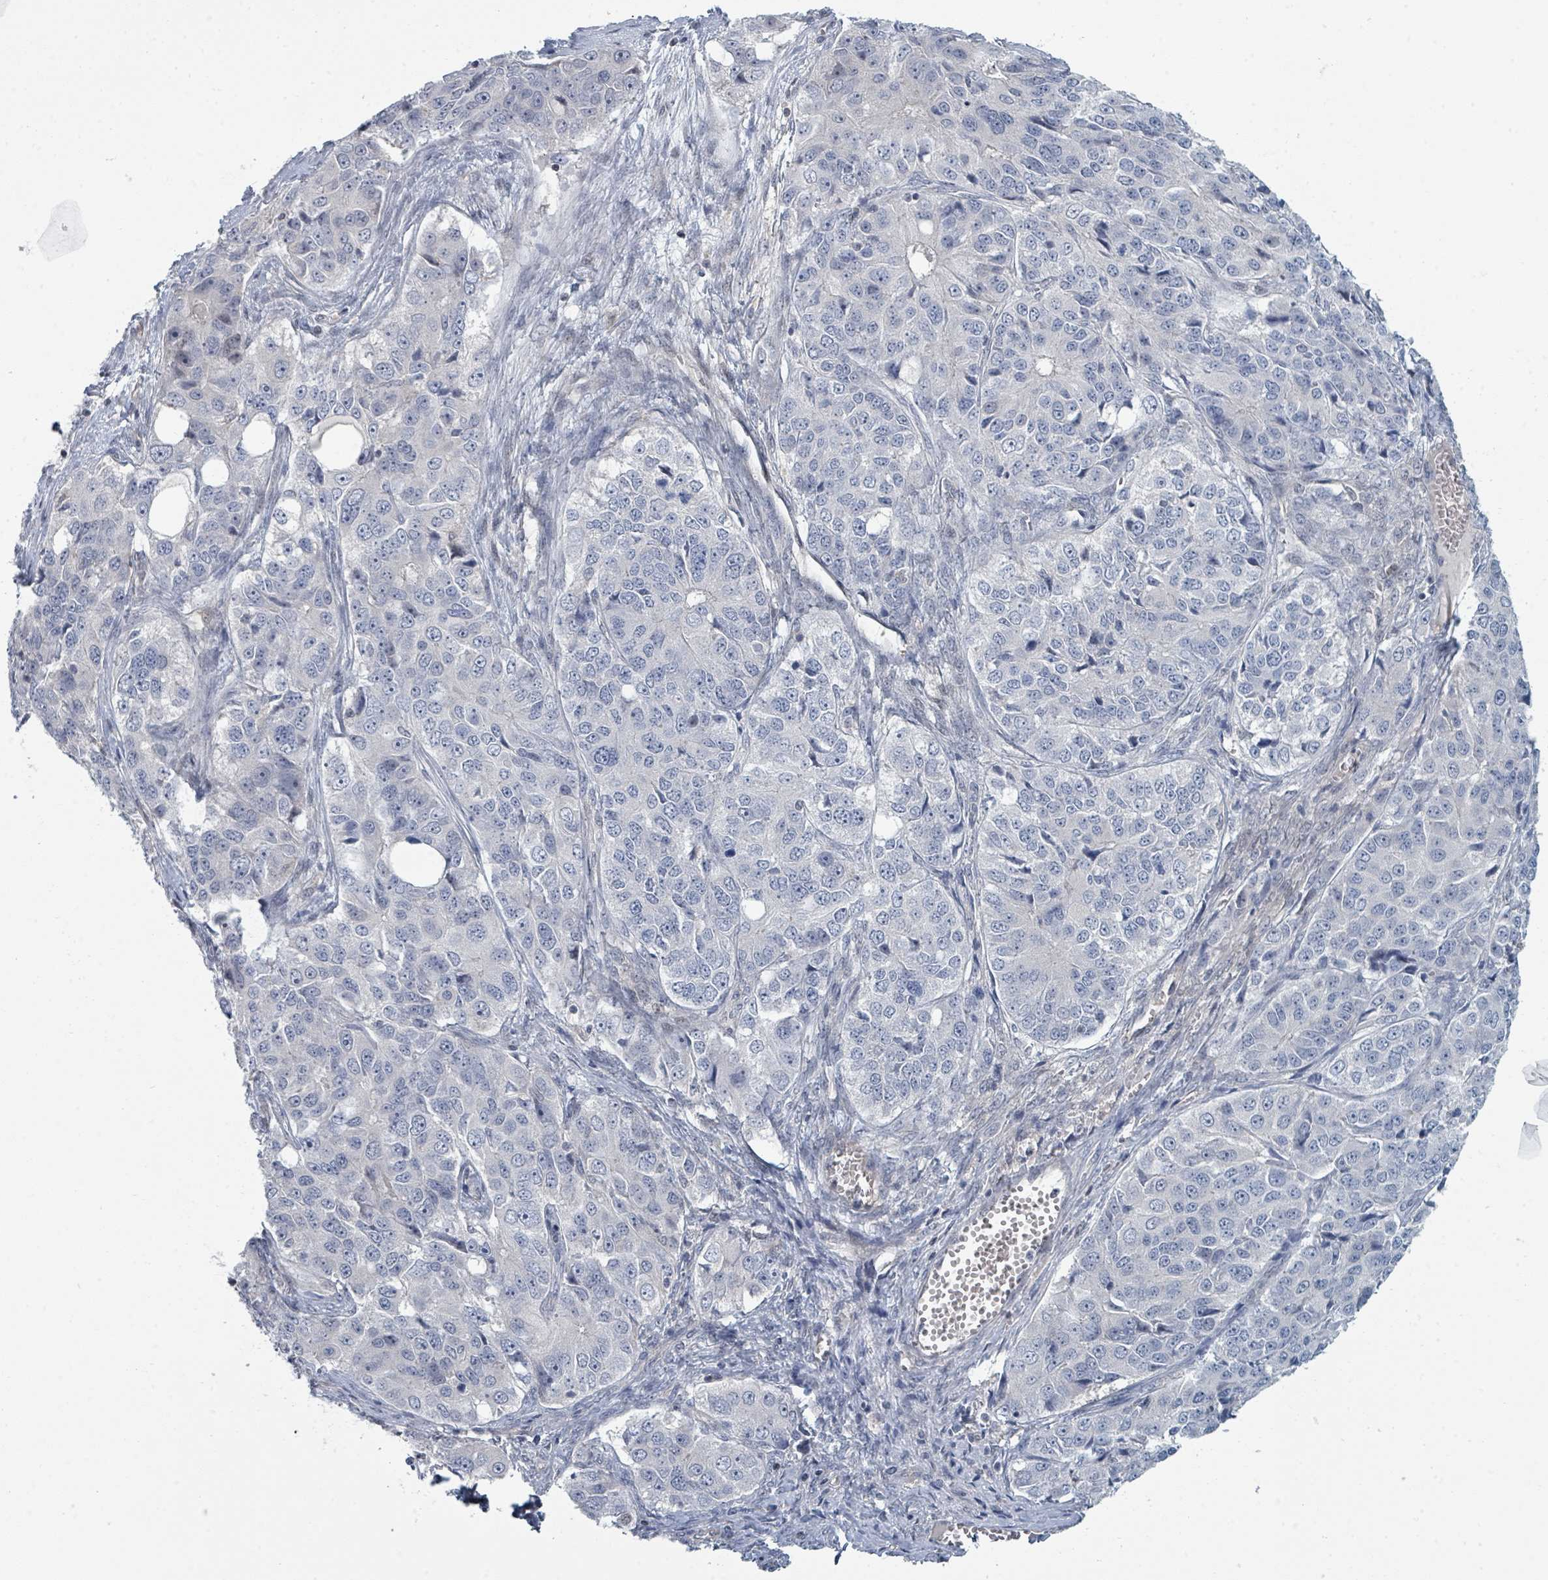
{"staining": {"intensity": "negative", "quantity": "none", "location": "none"}, "tissue": "ovarian cancer", "cell_type": "Tumor cells", "image_type": "cancer", "snomed": [{"axis": "morphology", "description": "Carcinoma, endometroid"}, {"axis": "topography", "description": "Ovary"}], "caption": "Micrograph shows no protein staining in tumor cells of endometroid carcinoma (ovarian) tissue.", "gene": "SLC25A45", "patient": {"sex": "female", "age": 51}}